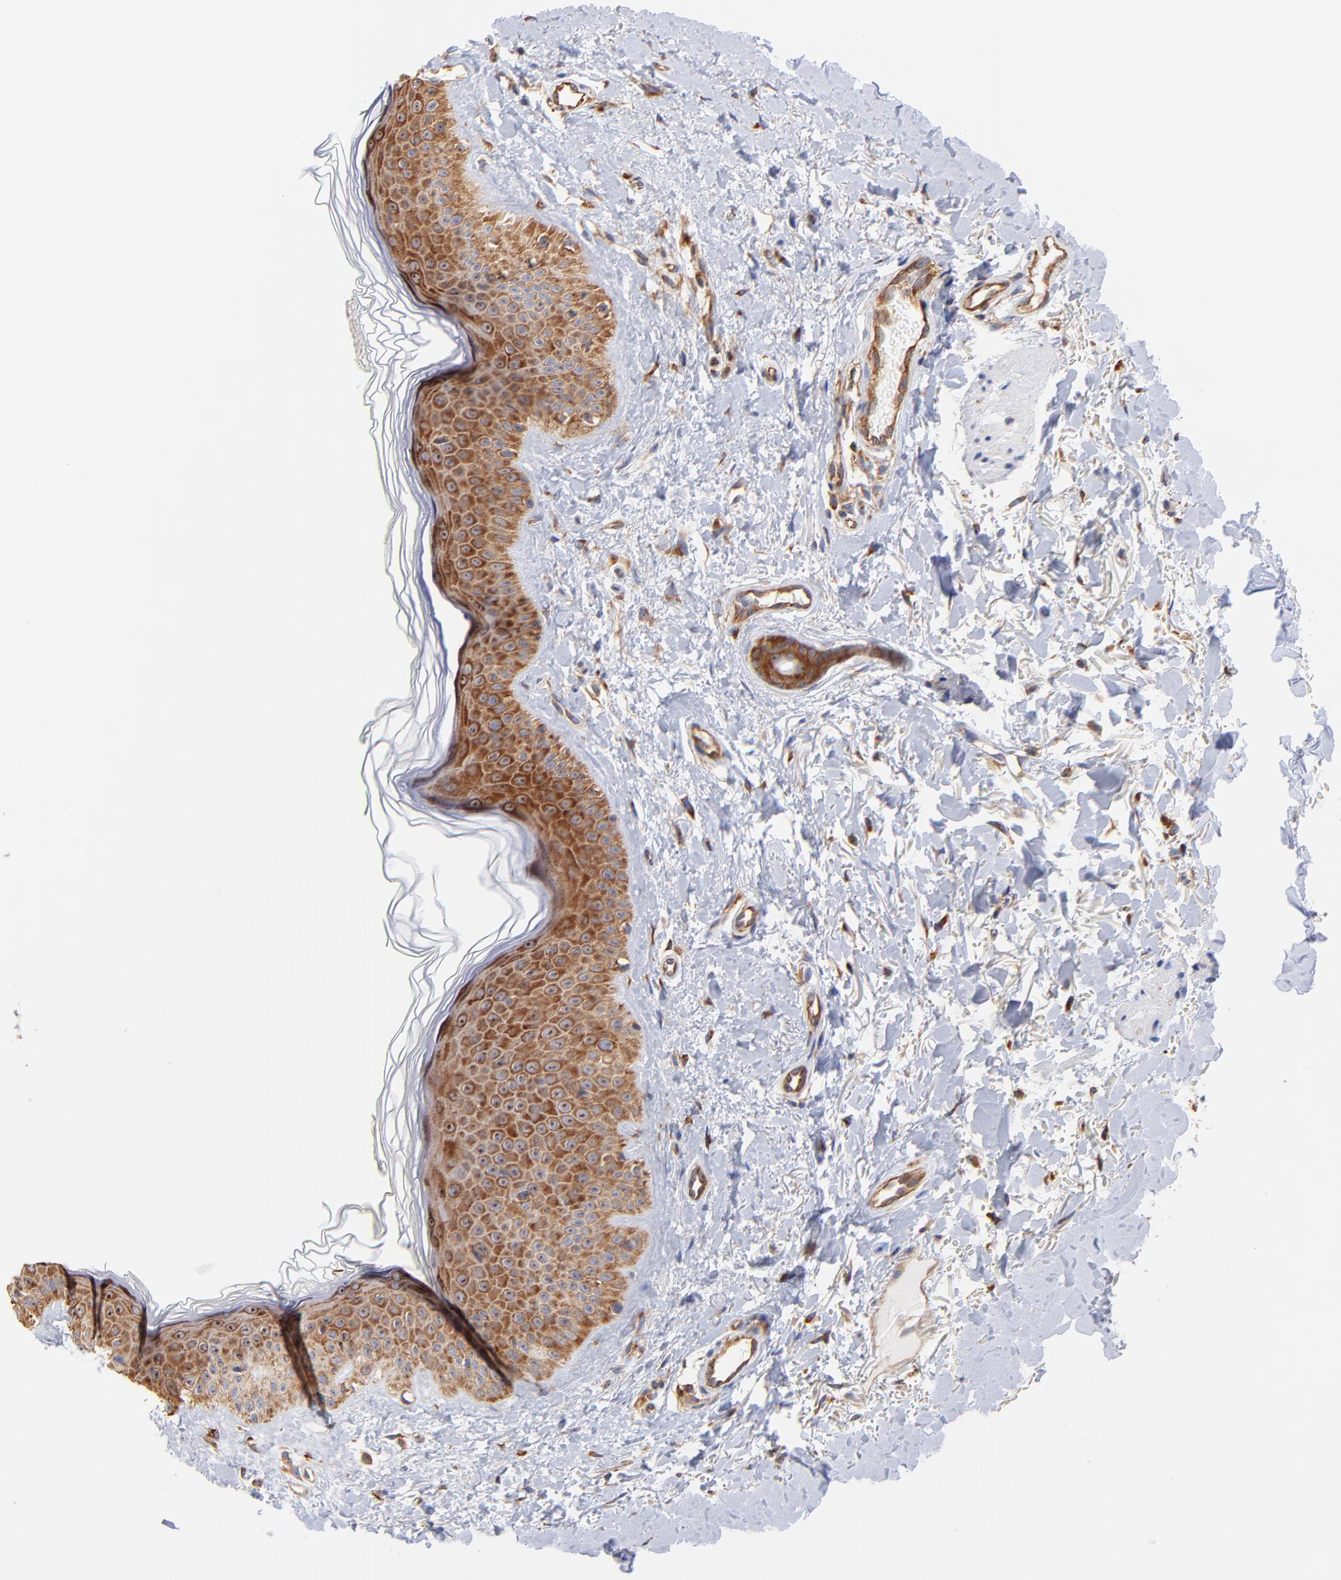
{"staining": {"intensity": "moderate", "quantity": "25%-75%", "location": "cytoplasmic/membranous"}, "tissue": "skin", "cell_type": "Fibroblasts", "image_type": "normal", "snomed": [{"axis": "morphology", "description": "Normal tissue, NOS"}, {"axis": "topography", "description": "Skin"}], "caption": "An image showing moderate cytoplasmic/membranous positivity in about 25%-75% of fibroblasts in unremarkable skin, as visualized by brown immunohistochemical staining.", "gene": "RPL27", "patient": {"sex": "male", "age": 71}}